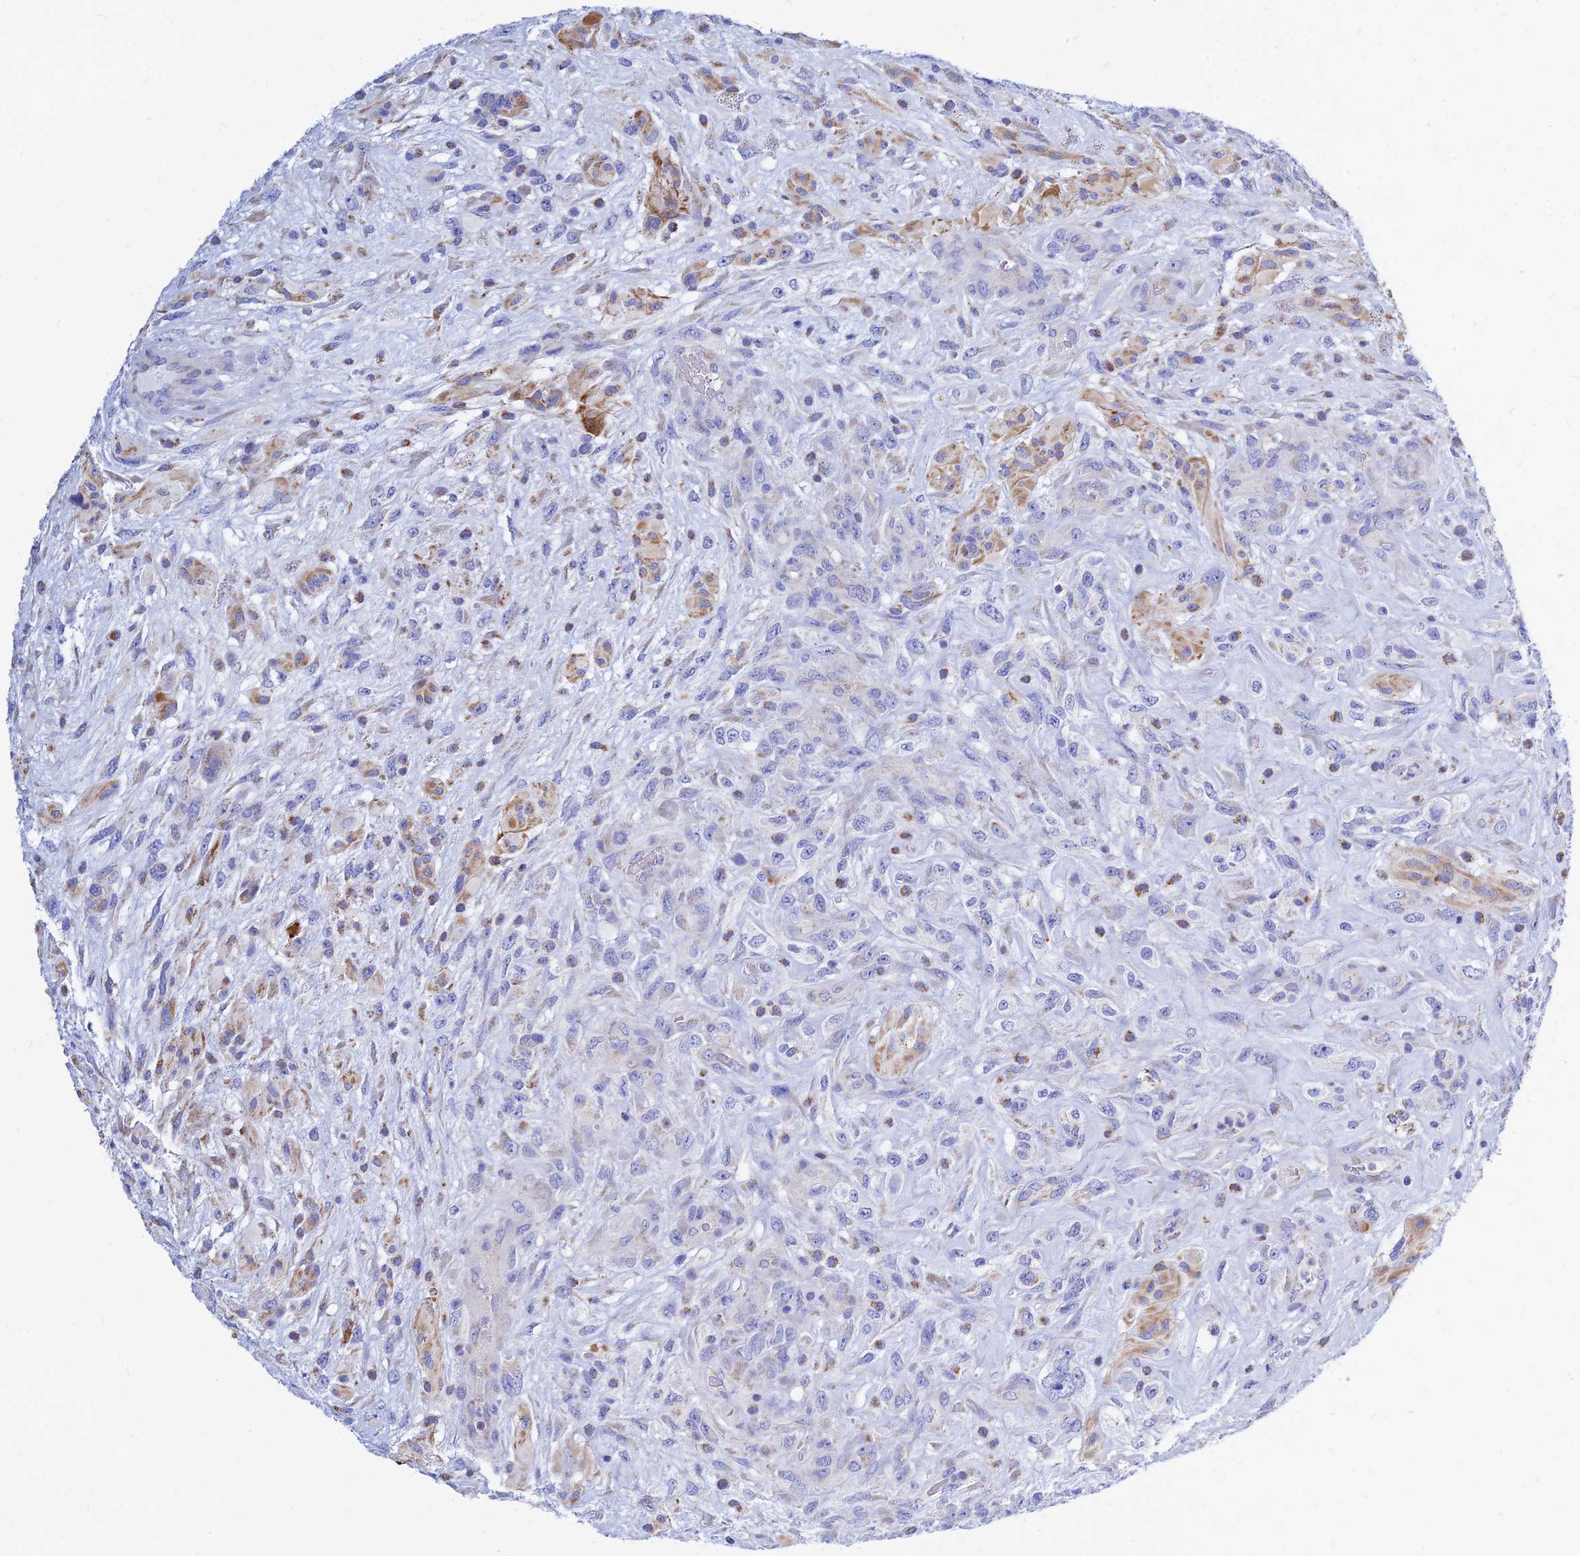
{"staining": {"intensity": "moderate", "quantity": "<25%", "location": "cytoplasmic/membranous"}, "tissue": "glioma", "cell_type": "Tumor cells", "image_type": "cancer", "snomed": [{"axis": "morphology", "description": "Glioma, malignant, High grade"}, {"axis": "topography", "description": "Brain"}], "caption": "Malignant glioma (high-grade) stained with a protein marker demonstrates moderate staining in tumor cells.", "gene": "MGST1", "patient": {"sex": "male", "age": 61}}